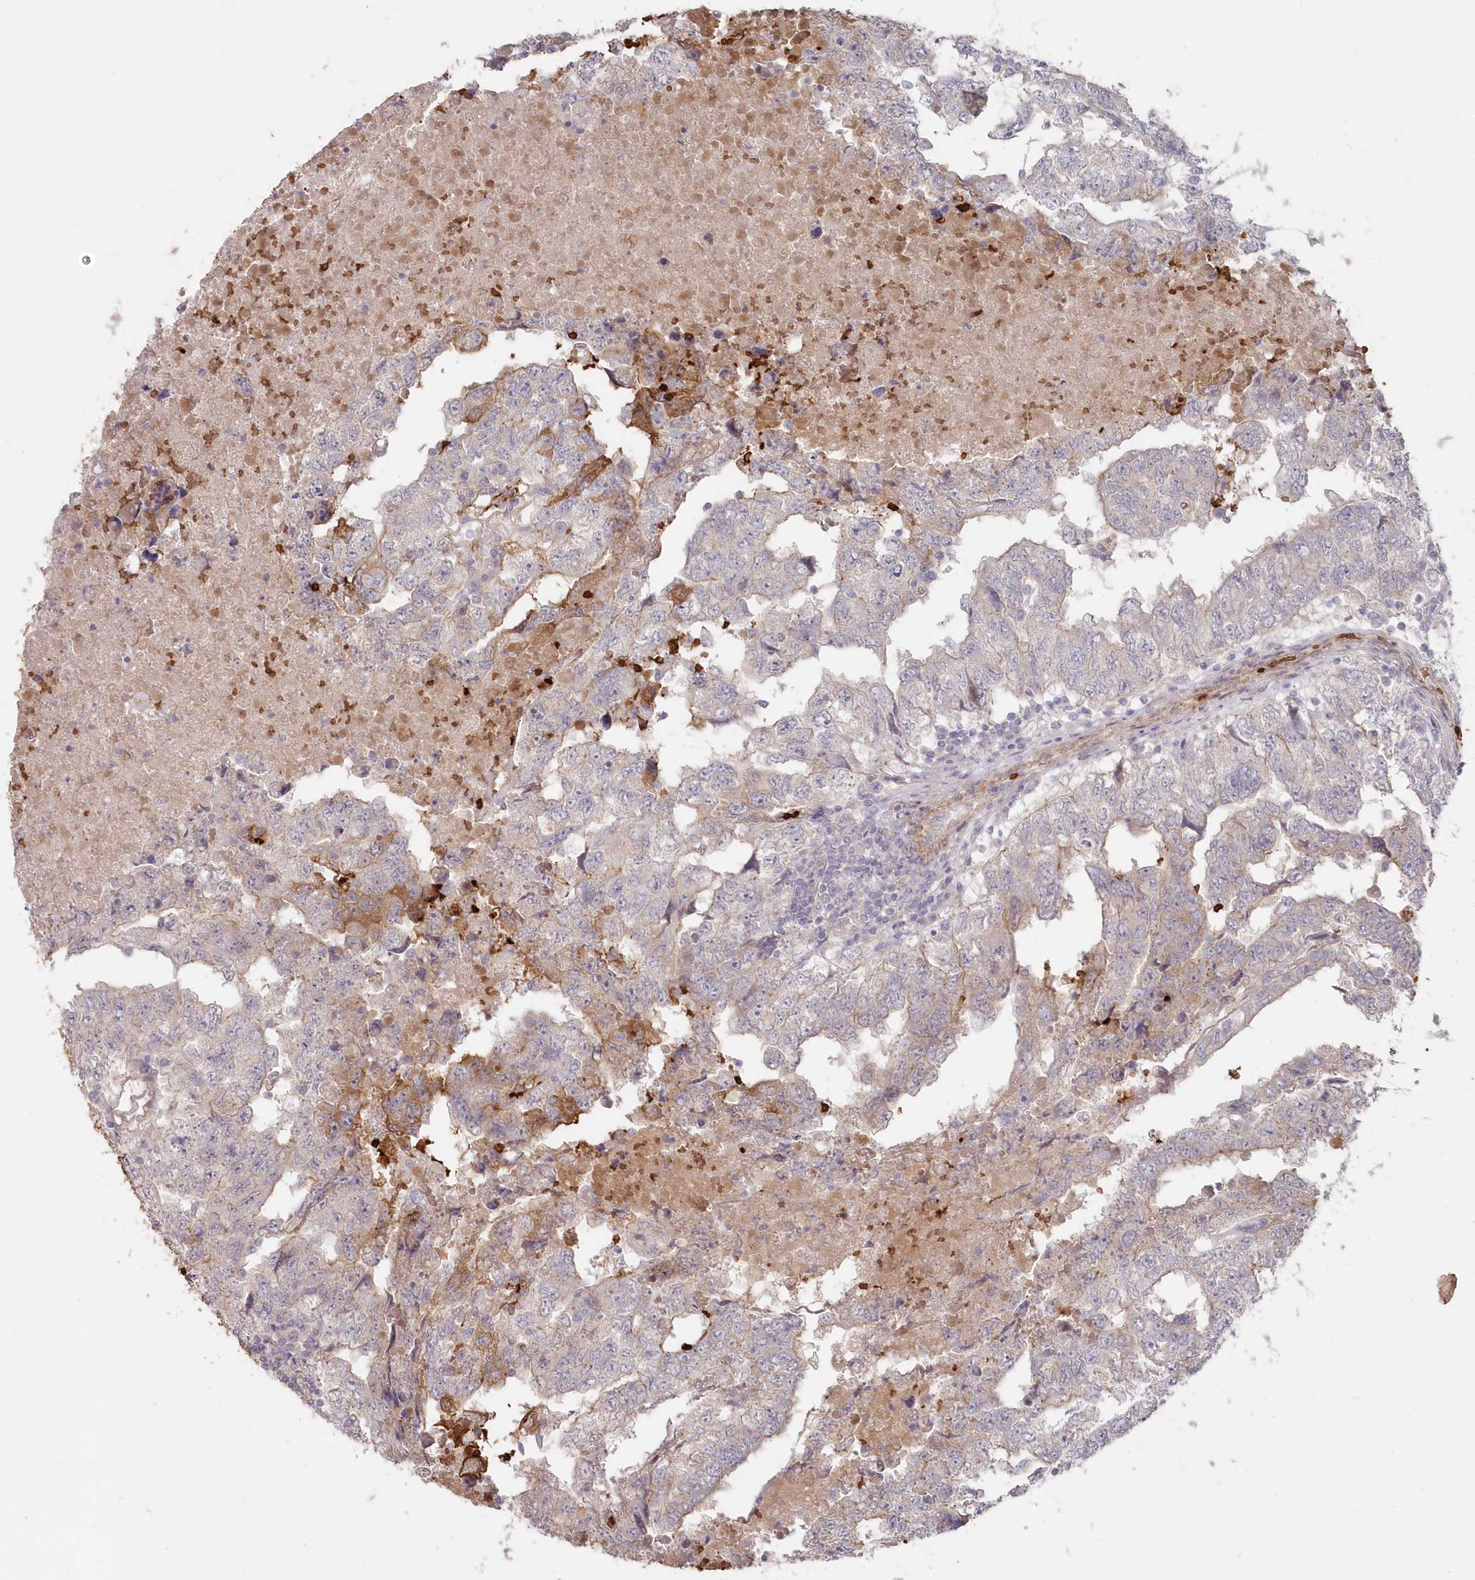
{"staining": {"intensity": "moderate", "quantity": "<25%", "location": "cytoplasmic/membranous"}, "tissue": "testis cancer", "cell_type": "Tumor cells", "image_type": "cancer", "snomed": [{"axis": "morphology", "description": "Carcinoma, Embryonal, NOS"}, {"axis": "topography", "description": "Testis"}], "caption": "Immunohistochemistry (IHC) histopathology image of human testis embryonal carcinoma stained for a protein (brown), which shows low levels of moderate cytoplasmic/membranous expression in about <25% of tumor cells.", "gene": "SERINC1", "patient": {"sex": "male", "age": 36}}